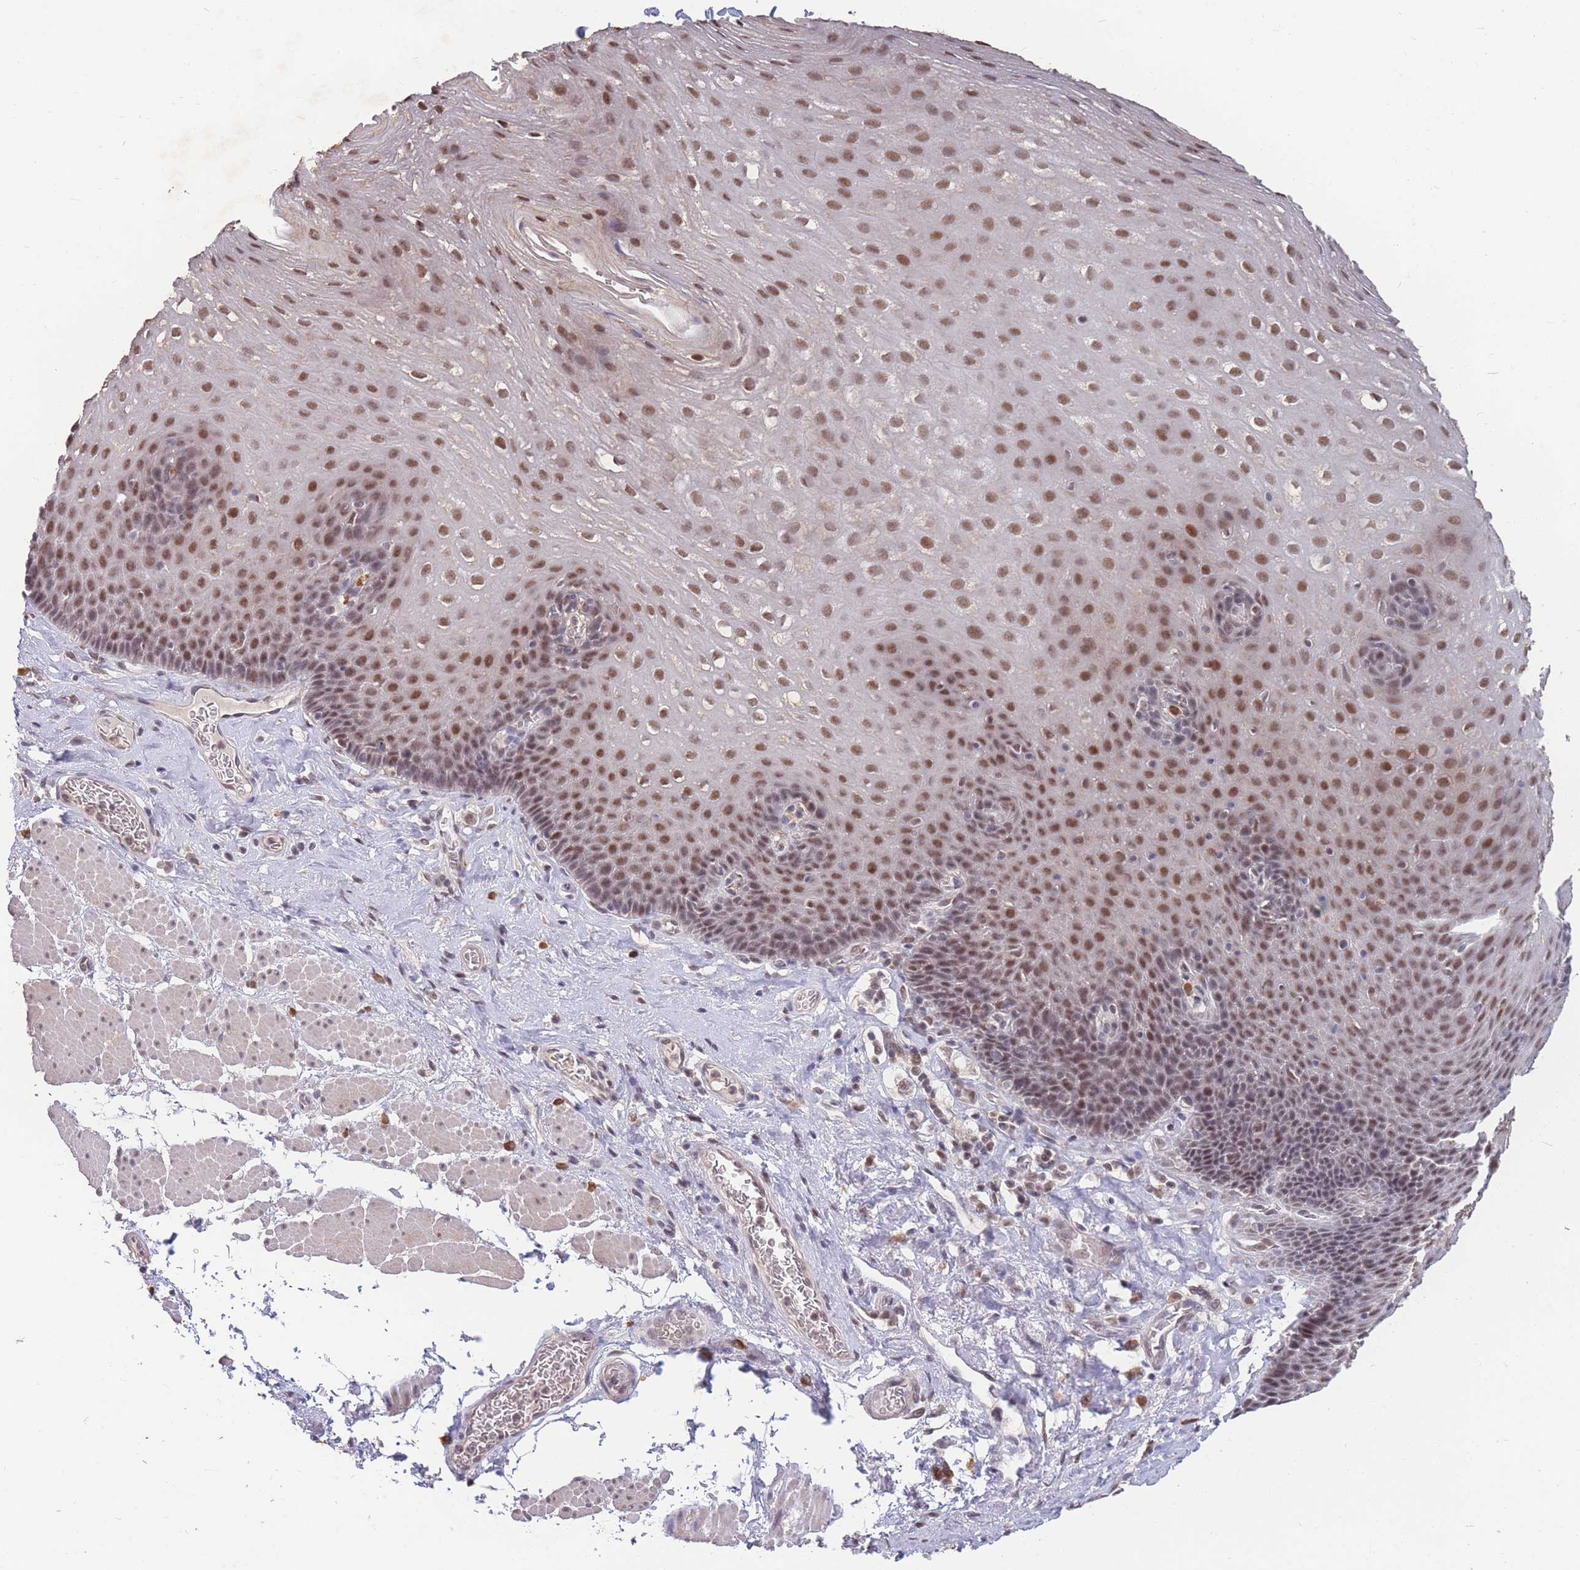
{"staining": {"intensity": "moderate", "quantity": ">75%", "location": "nuclear"}, "tissue": "esophagus", "cell_type": "Squamous epithelial cells", "image_type": "normal", "snomed": [{"axis": "morphology", "description": "Normal tissue, NOS"}, {"axis": "topography", "description": "Esophagus"}], "caption": "IHC staining of unremarkable esophagus, which shows medium levels of moderate nuclear positivity in approximately >75% of squamous epithelial cells indicating moderate nuclear protein expression. The staining was performed using DAB (3,3'-diaminobenzidine) (brown) for protein detection and nuclei were counterstained in hematoxylin (blue).", "gene": "SNRPA1", "patient": {"sex": "female", "age": 66}}